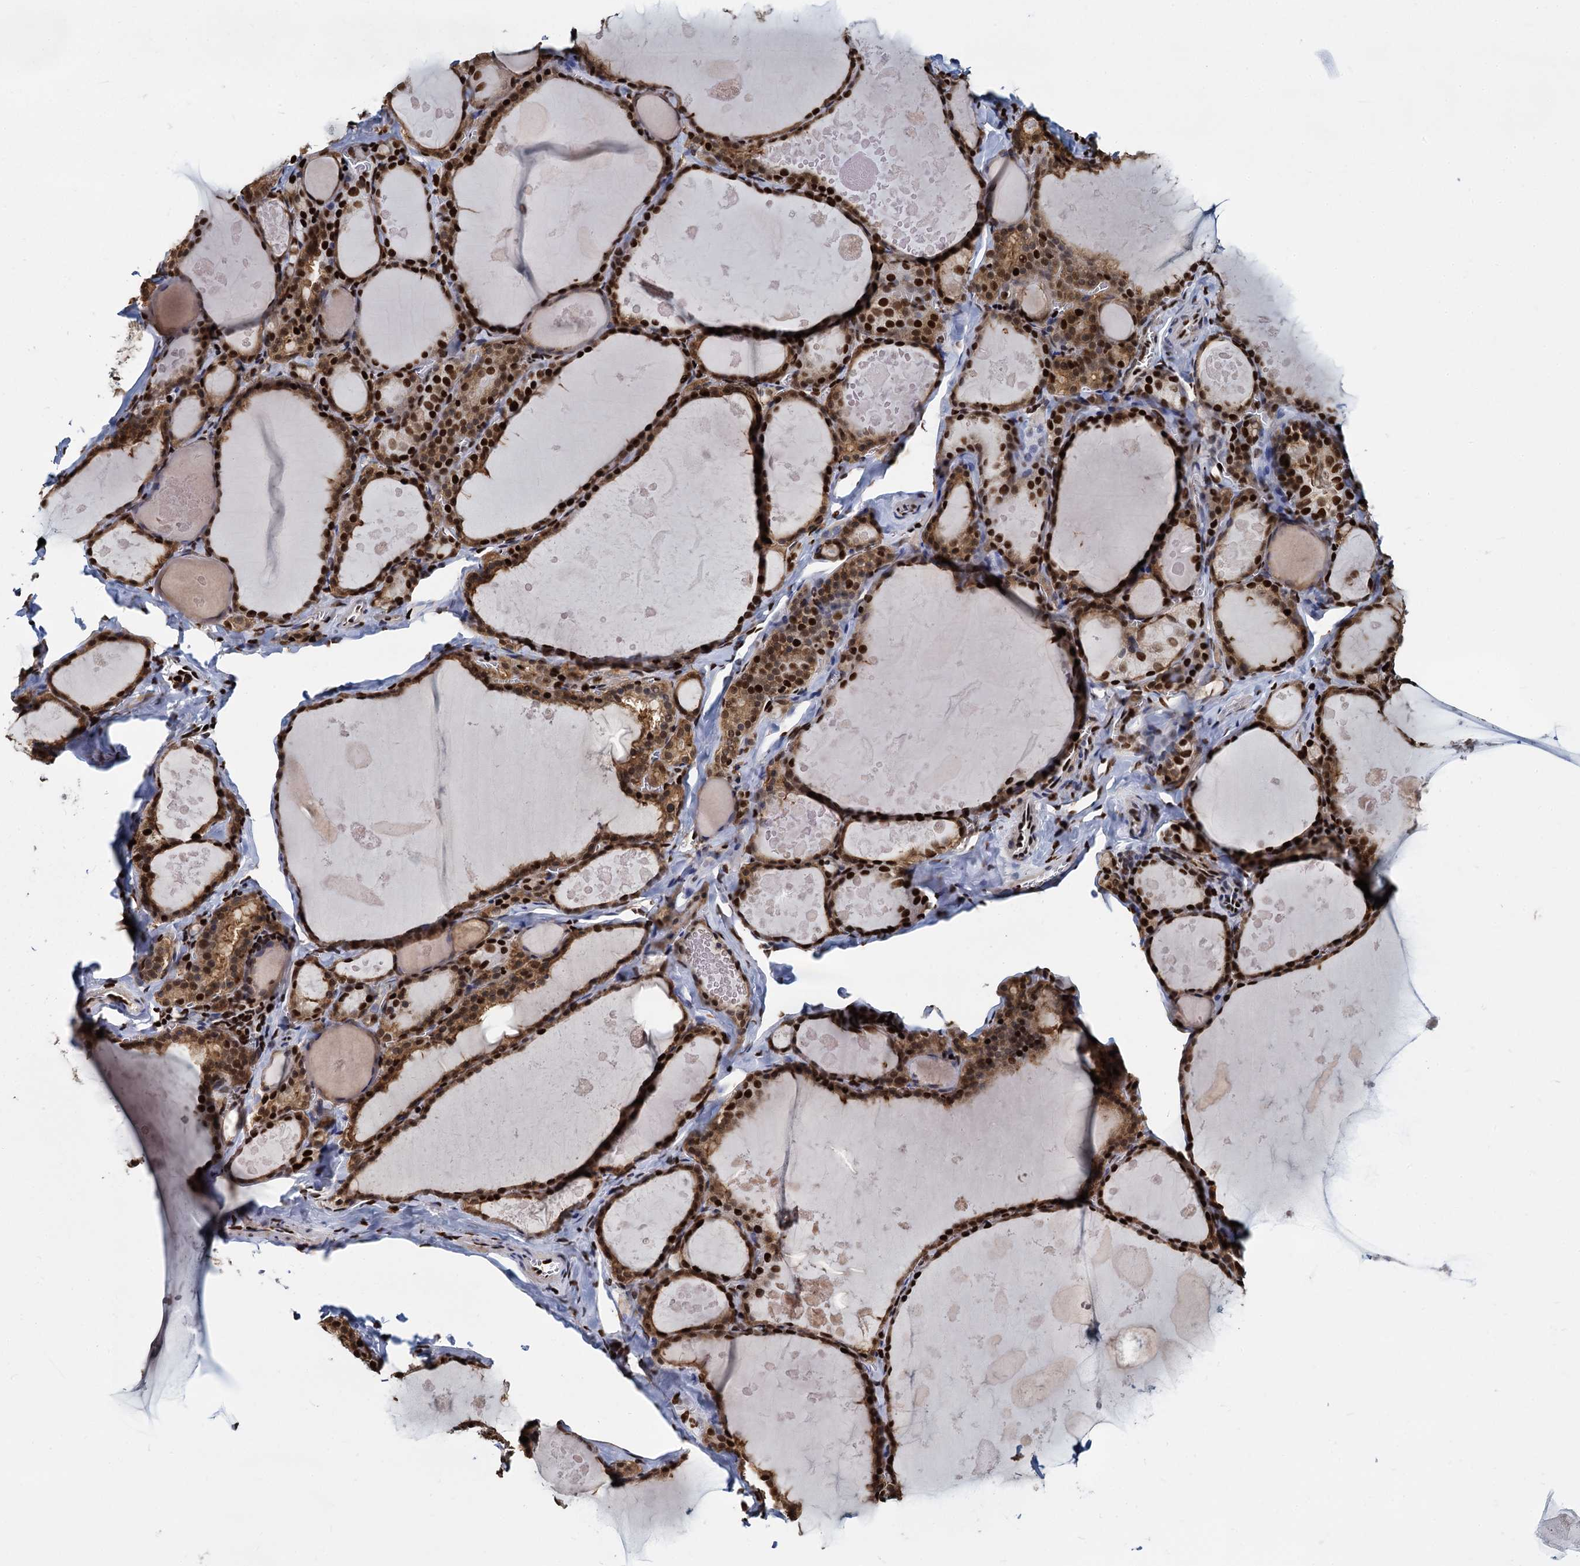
{"staining": {"intensity": "strong", "quantity": ">75%", "location": "cytoplasmic/membranous,nuclear"}, "tissue": "thyroid gland", "cell_type": "Glandular cells", "image_type": "normal", "snomed": [{"axis": "morphology", "description": "Normal tissue, NOS"}, {"axis": "topography", "description": "Thyroid gland"}], "caption": "High-power microscopy captured an IHC image of normal thyroid gland, revealing strong cytoplasmic/membranous,nuclear positivity in about >75% of glandular cells. (DAB (3,3'-diaminobenzidine) = brown stain, brightfield microscopy at high magnification).", "gene": "DCPS", "patient": {"sex": "male", "age": 56}}